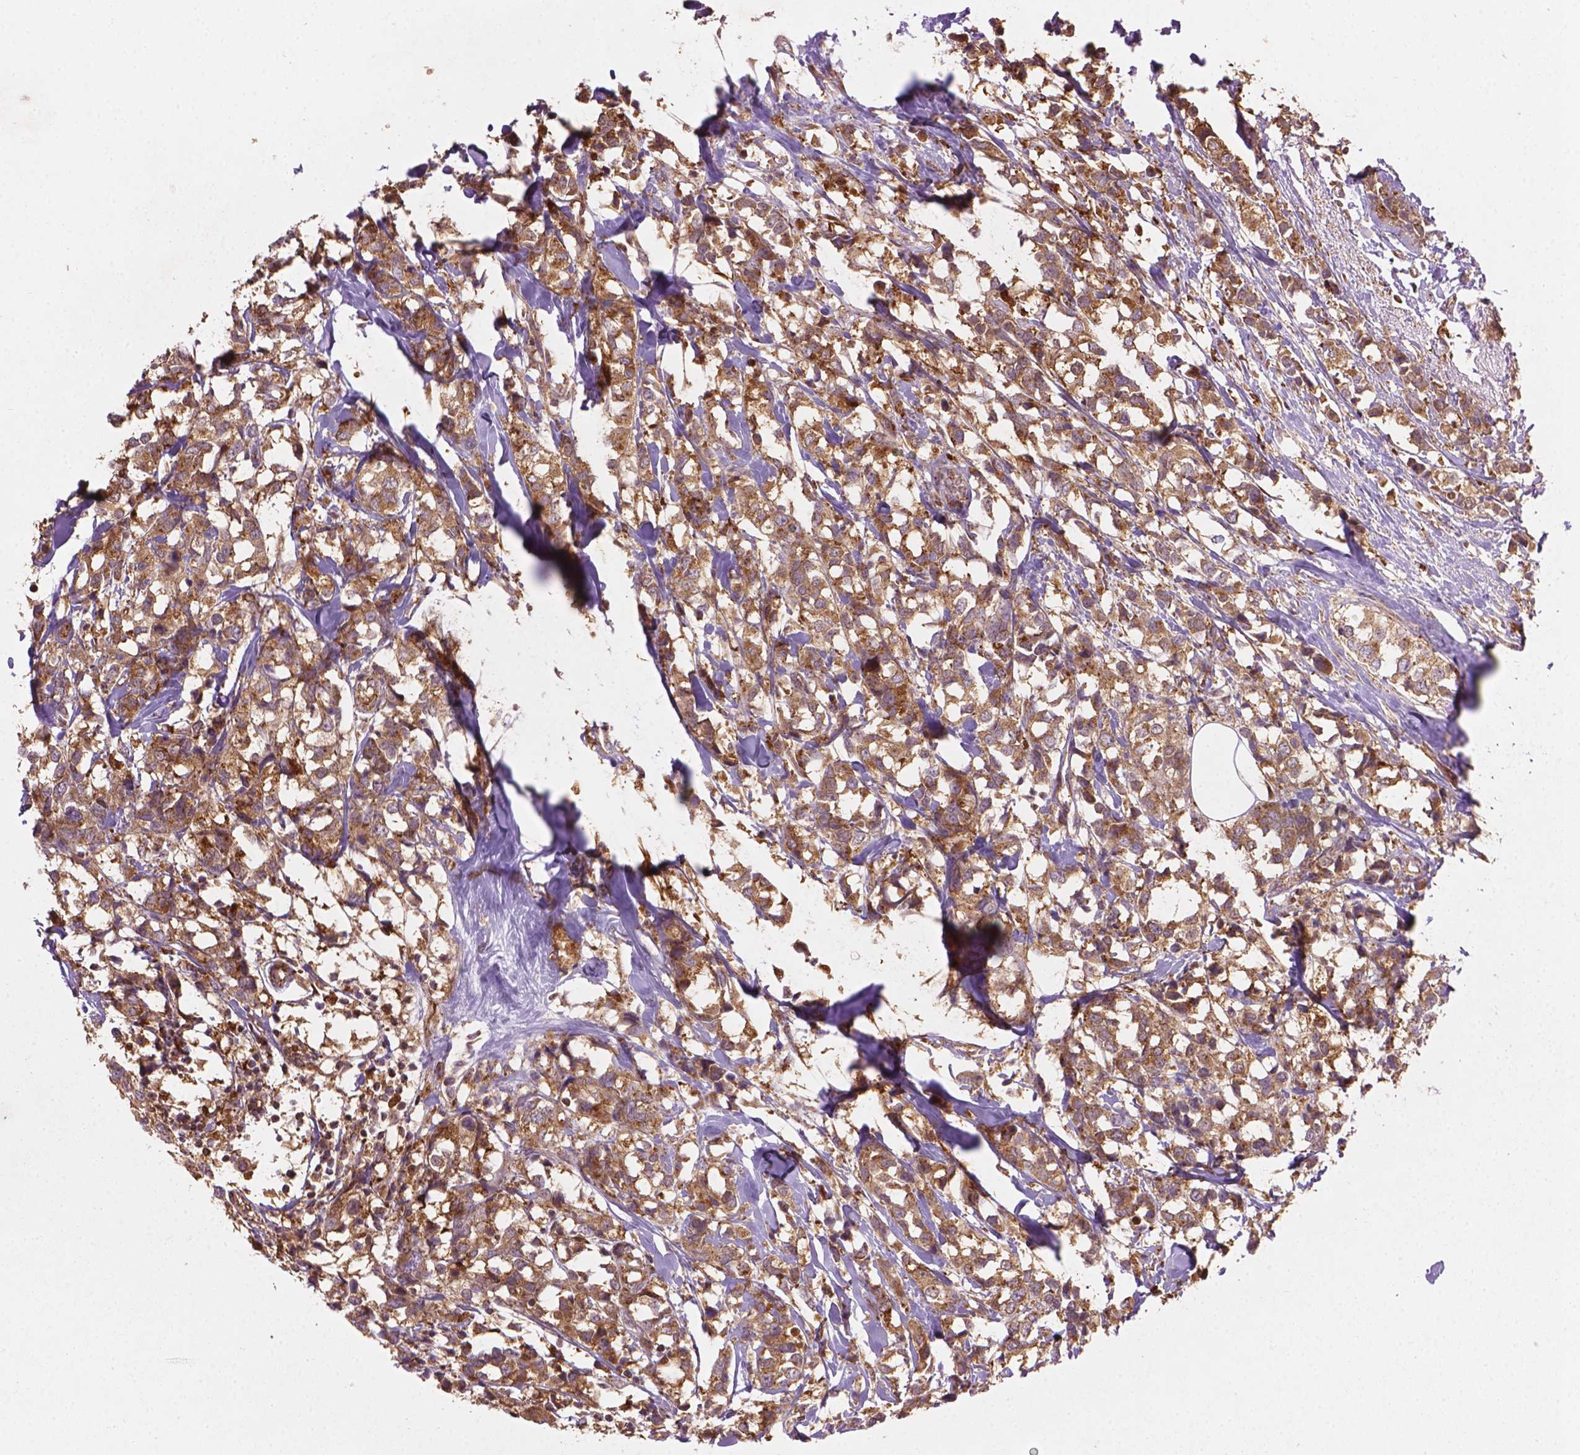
{"staining": {"intensity": "moderate", "quantity": ">75%", "location": "cytoplasmic/membranous"}, "tissue": "breast cancer", "cell_type": "Tumor cells", "image_type": "cancer", "snomed": [{"axis": "morphology", "description": "Lobular carcinoma"}, {"axis": "topography", "description": "Breast"}], "caption": "Immunohistochemical staining of lobular carcinoma (breast) displays moderate cytoplasmic/membranous protein expression in about >75% of tumor cells.", "gene": "VARS2", "patient": {"sex": "female", "age": 59}}